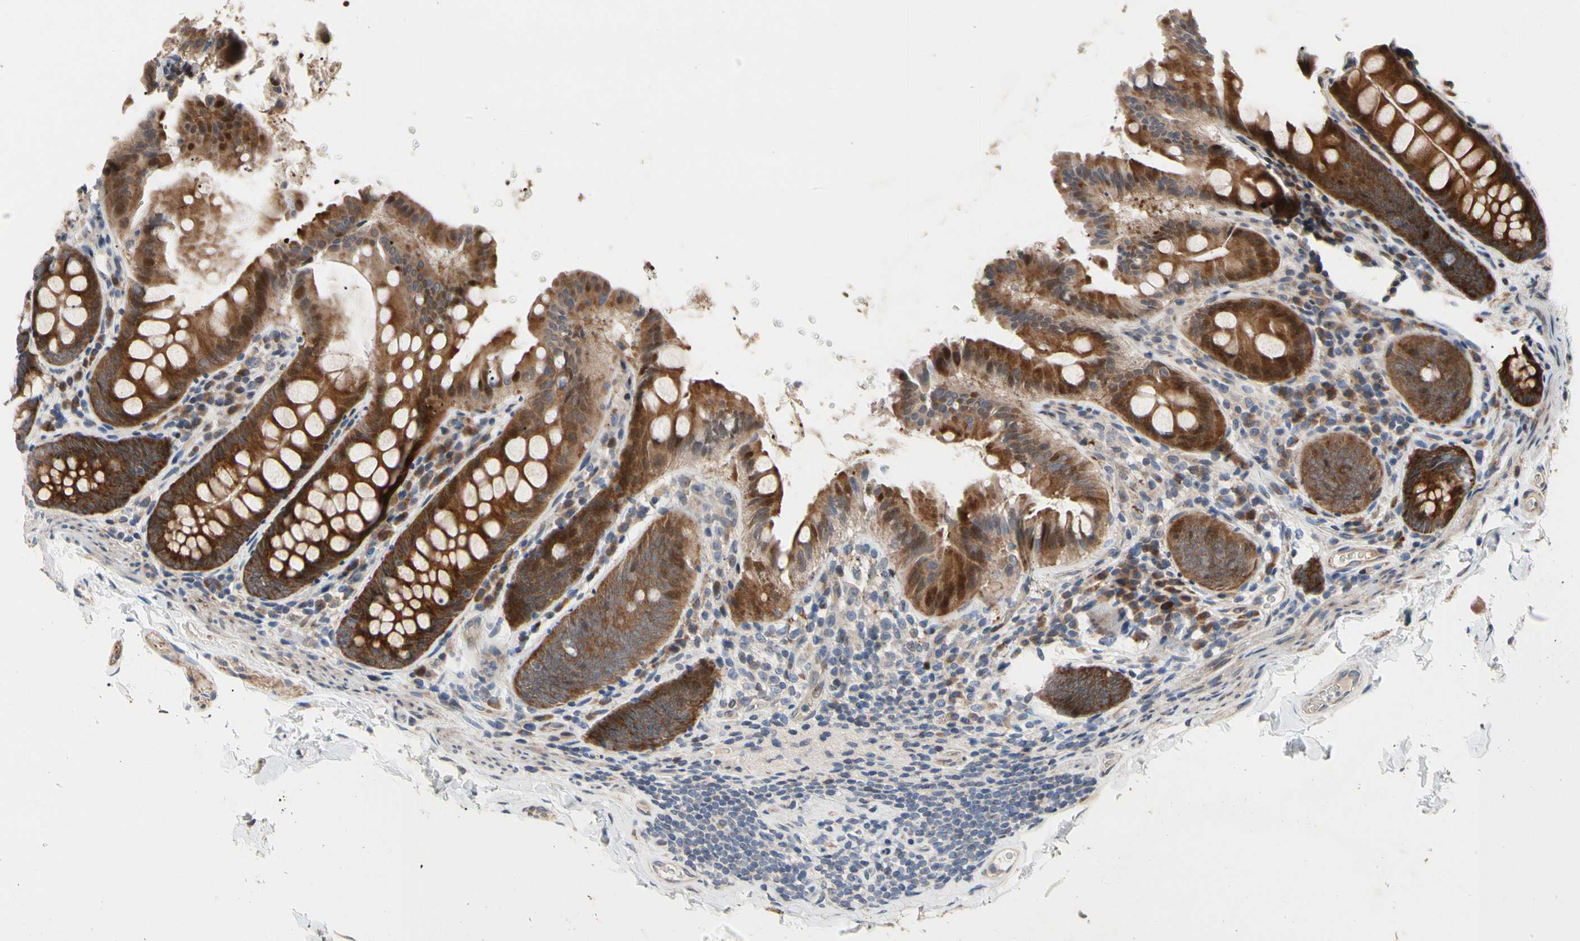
{"staining": {"intensity": "moderate", "quantity": ">75%", "location": "cytoplasmic/membranous"}, "tissue": "colon", "cell_type": "Endothelial cells", "image_type": "normal", "snomed": [{"axis": "morphology", "description": "Normal tissue, NOS"}, {"axis": "topography", "description": "Colon"}], "caption": "Colon stained for a protein shows moderate cytoplasmic/membranous positivity in endothelial cells.", "gene": "HMGCR", "patient": {"sex": "female", "age": 61}}